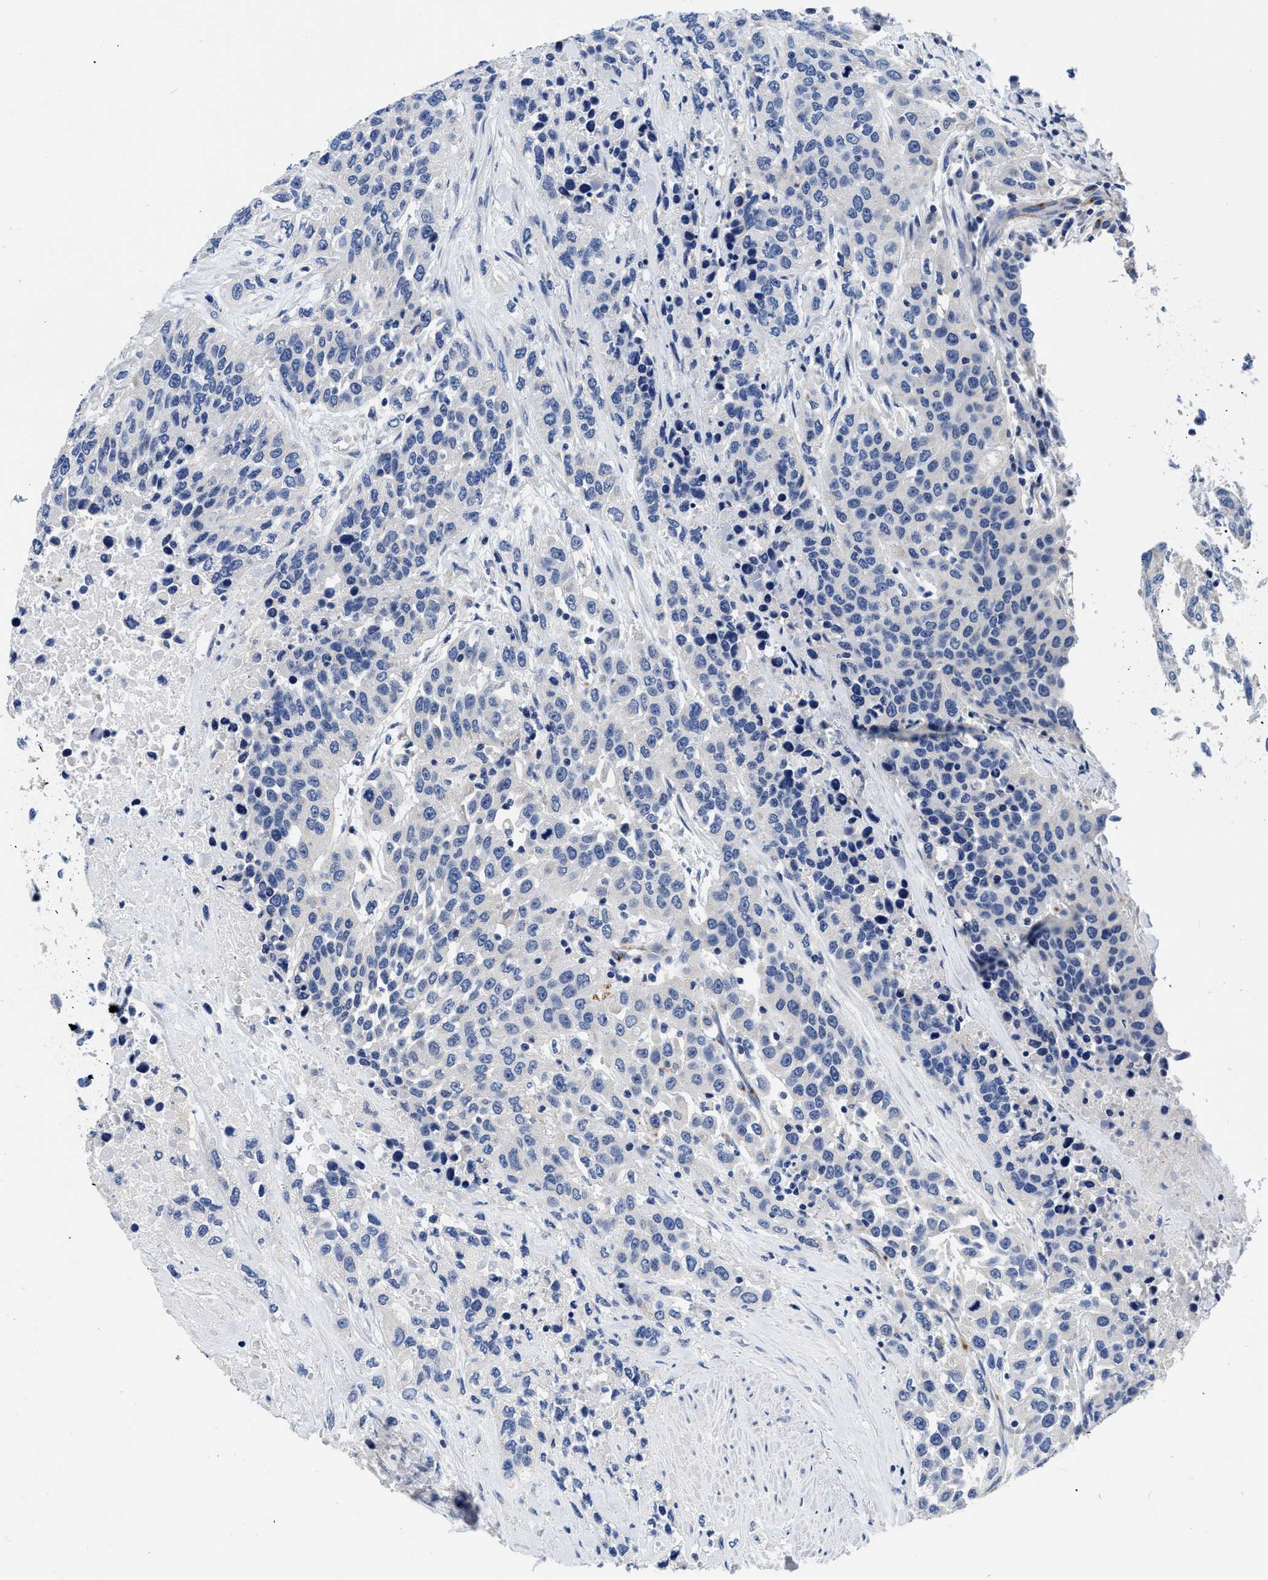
{"staining": {"intensity": "negative", "quantity": "none", "location": "none"}, "tissue": "urothelial cancer", "cell_type": "Tumor cells", "image_type": "cancer", "snomed": [{"axis": "morphology", "description": "Urothelial carcinoma, High grade"}, {"axis": "topography", "description": "Urinary bladder"}], "caption": "Tumor cells show no significant expression in high-grade urothelial carcinoma.", "gene": "SLC35F1", "patient": {"sex": "female", "age": 80}}